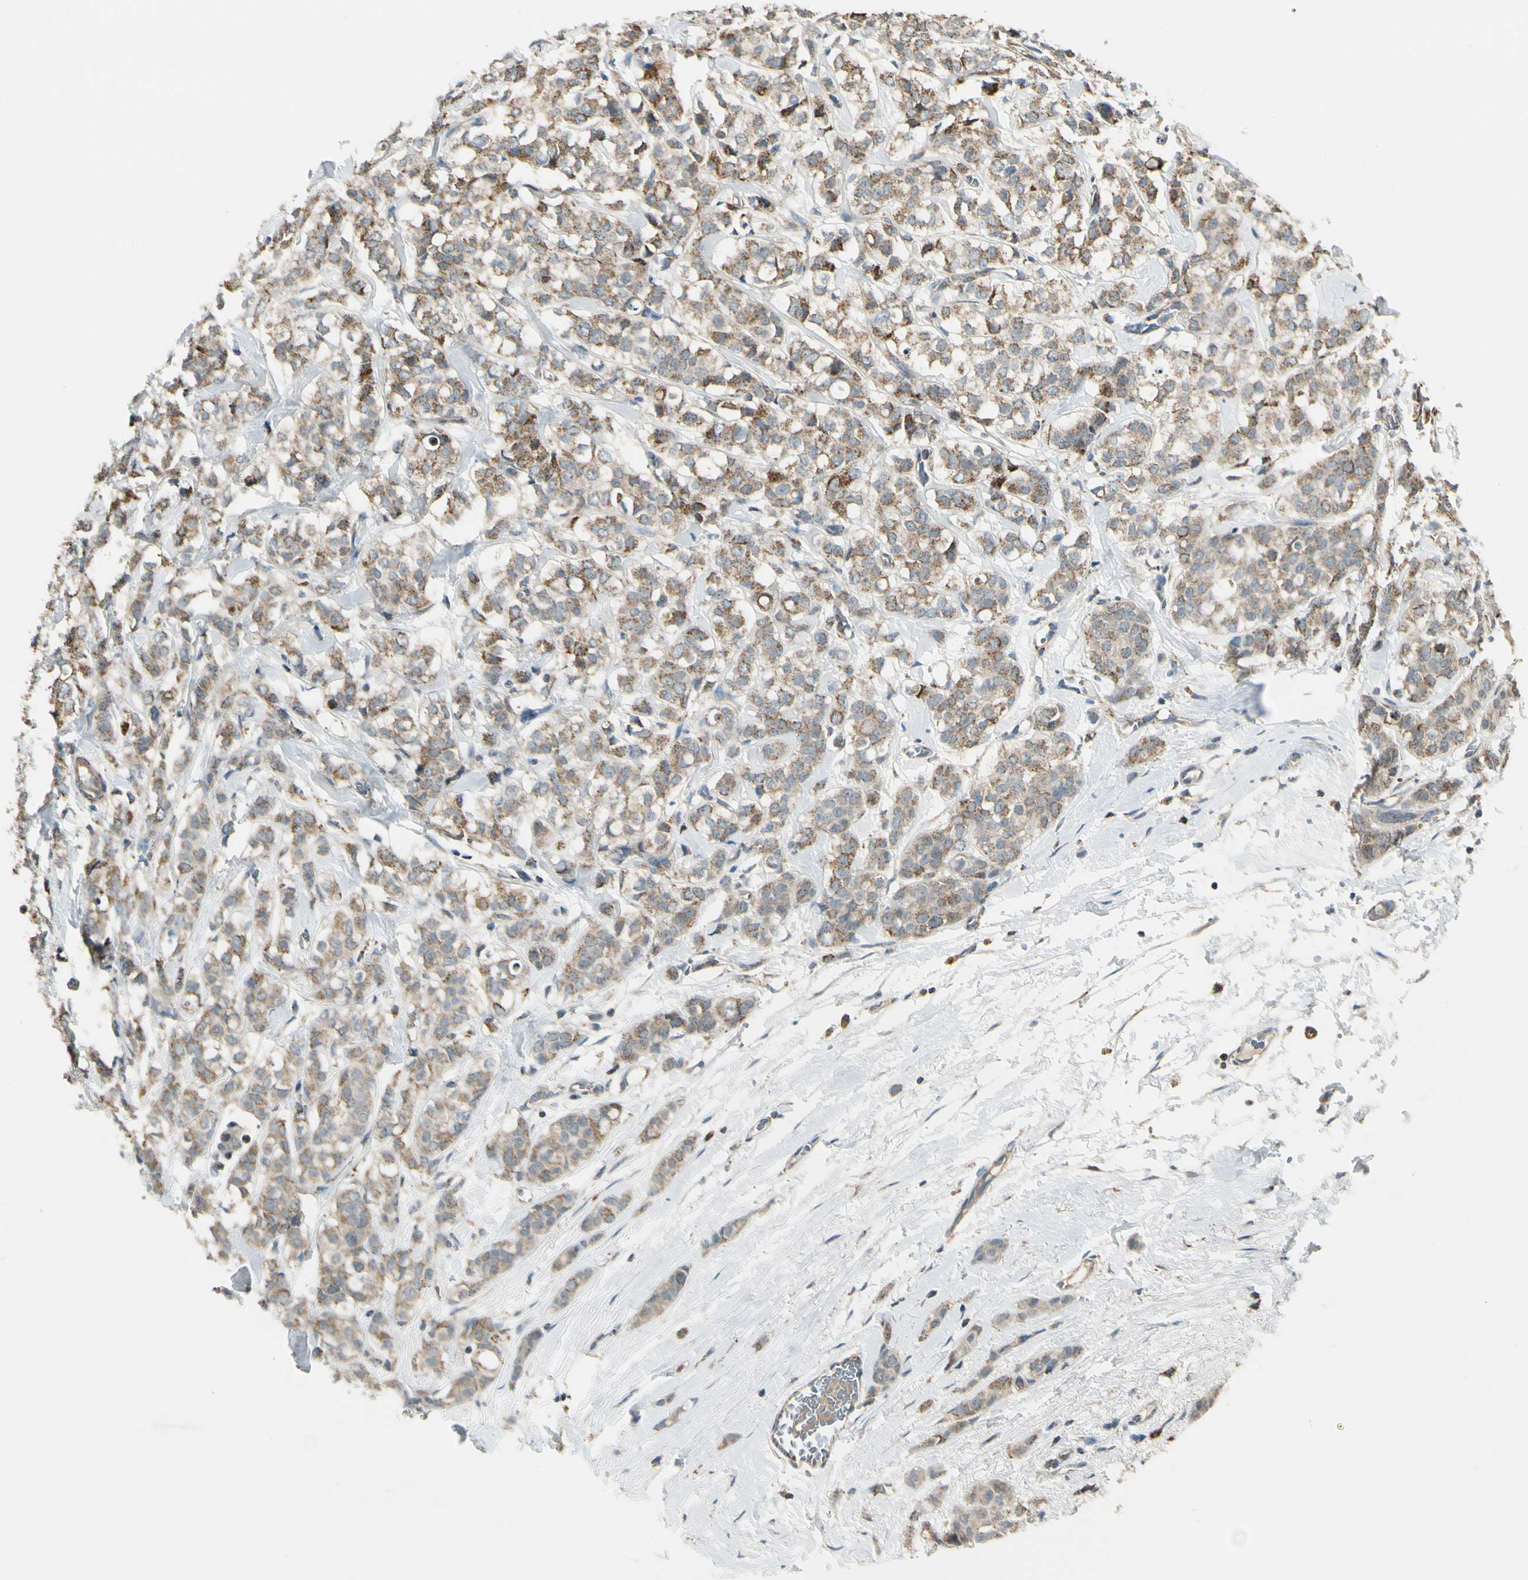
{"staining": {"intensity": "moderate", "quantity": ">75%", "location": "cytoplasmic/membranous"}, "tissue": "breast cancer", "cell_type": "Tumor cells", "image_type": "cancer", "snomed": [{"axis": "morphology", "description": "Lobular carcinoma"}, {"axis": "topography", "description": "Breast"}], "caption": "This micrograph exhibits immunohistochemistry (IHC) staining of breast cancer (lobular carcinoma), with medium moderate cytoplasmic/membranous expression in approximately >75% of tumor cells.", "gene": "EPHB3", "patient": {"sex": "female", "age": 60}}